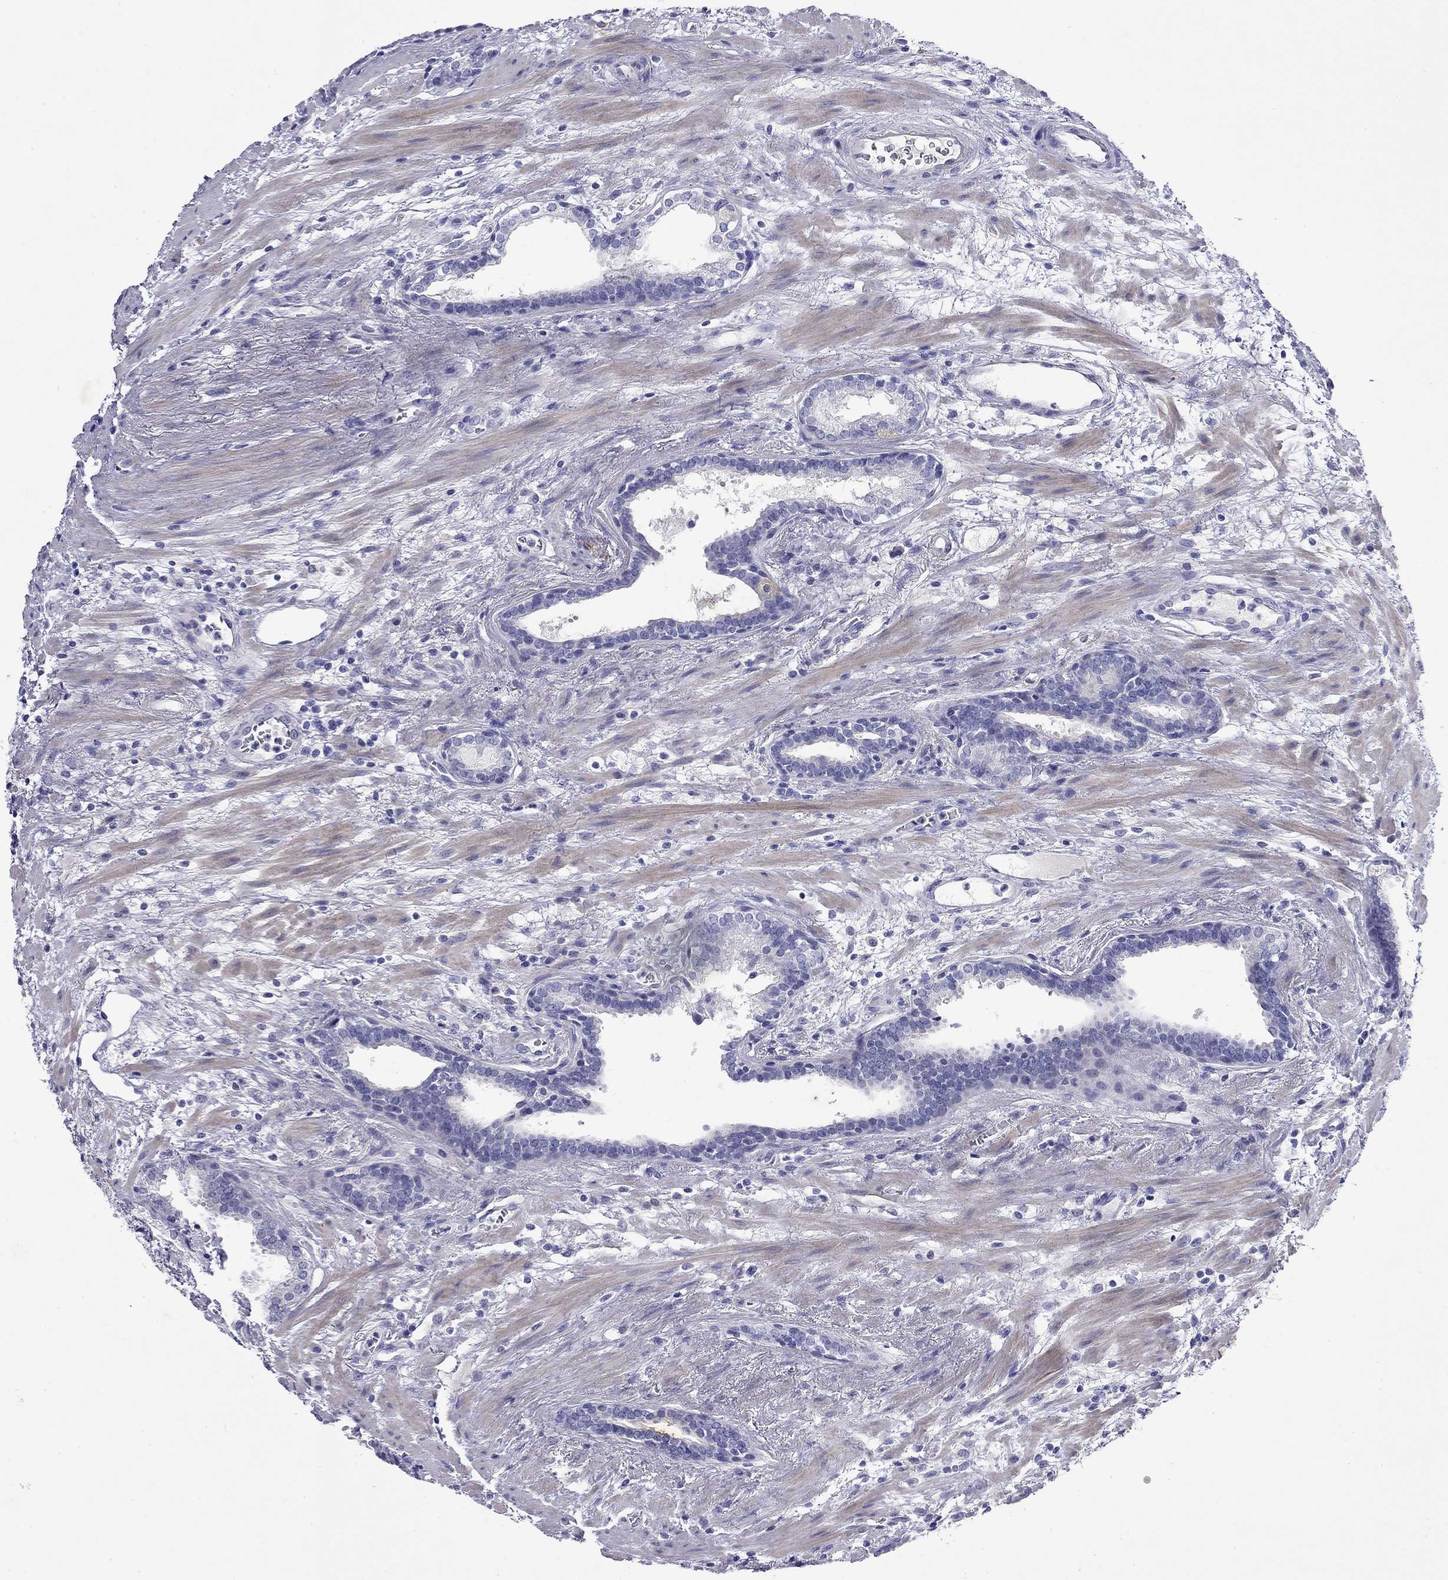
{"staining": {"intensity": "negative", "quantity": "none", "location": "none"}, "tissue": "prostate cancer", "cell_type": "Tumor cells", "image_type": "cancer", "snomed": [{"axis": "morphology", "description": "Adenocarcinoma, NOS"}, {"axis": "topography", "description": "Prostate"}], "caption": "Immunohistochemistry (IHC) histopathology image of neoplastic tissue: human prostate cancer stained with DAB demonstrates no significant protein positivity in tumor cells.", "gene": "GNAT3", "patient": {"sex": "male", "age": 66}}